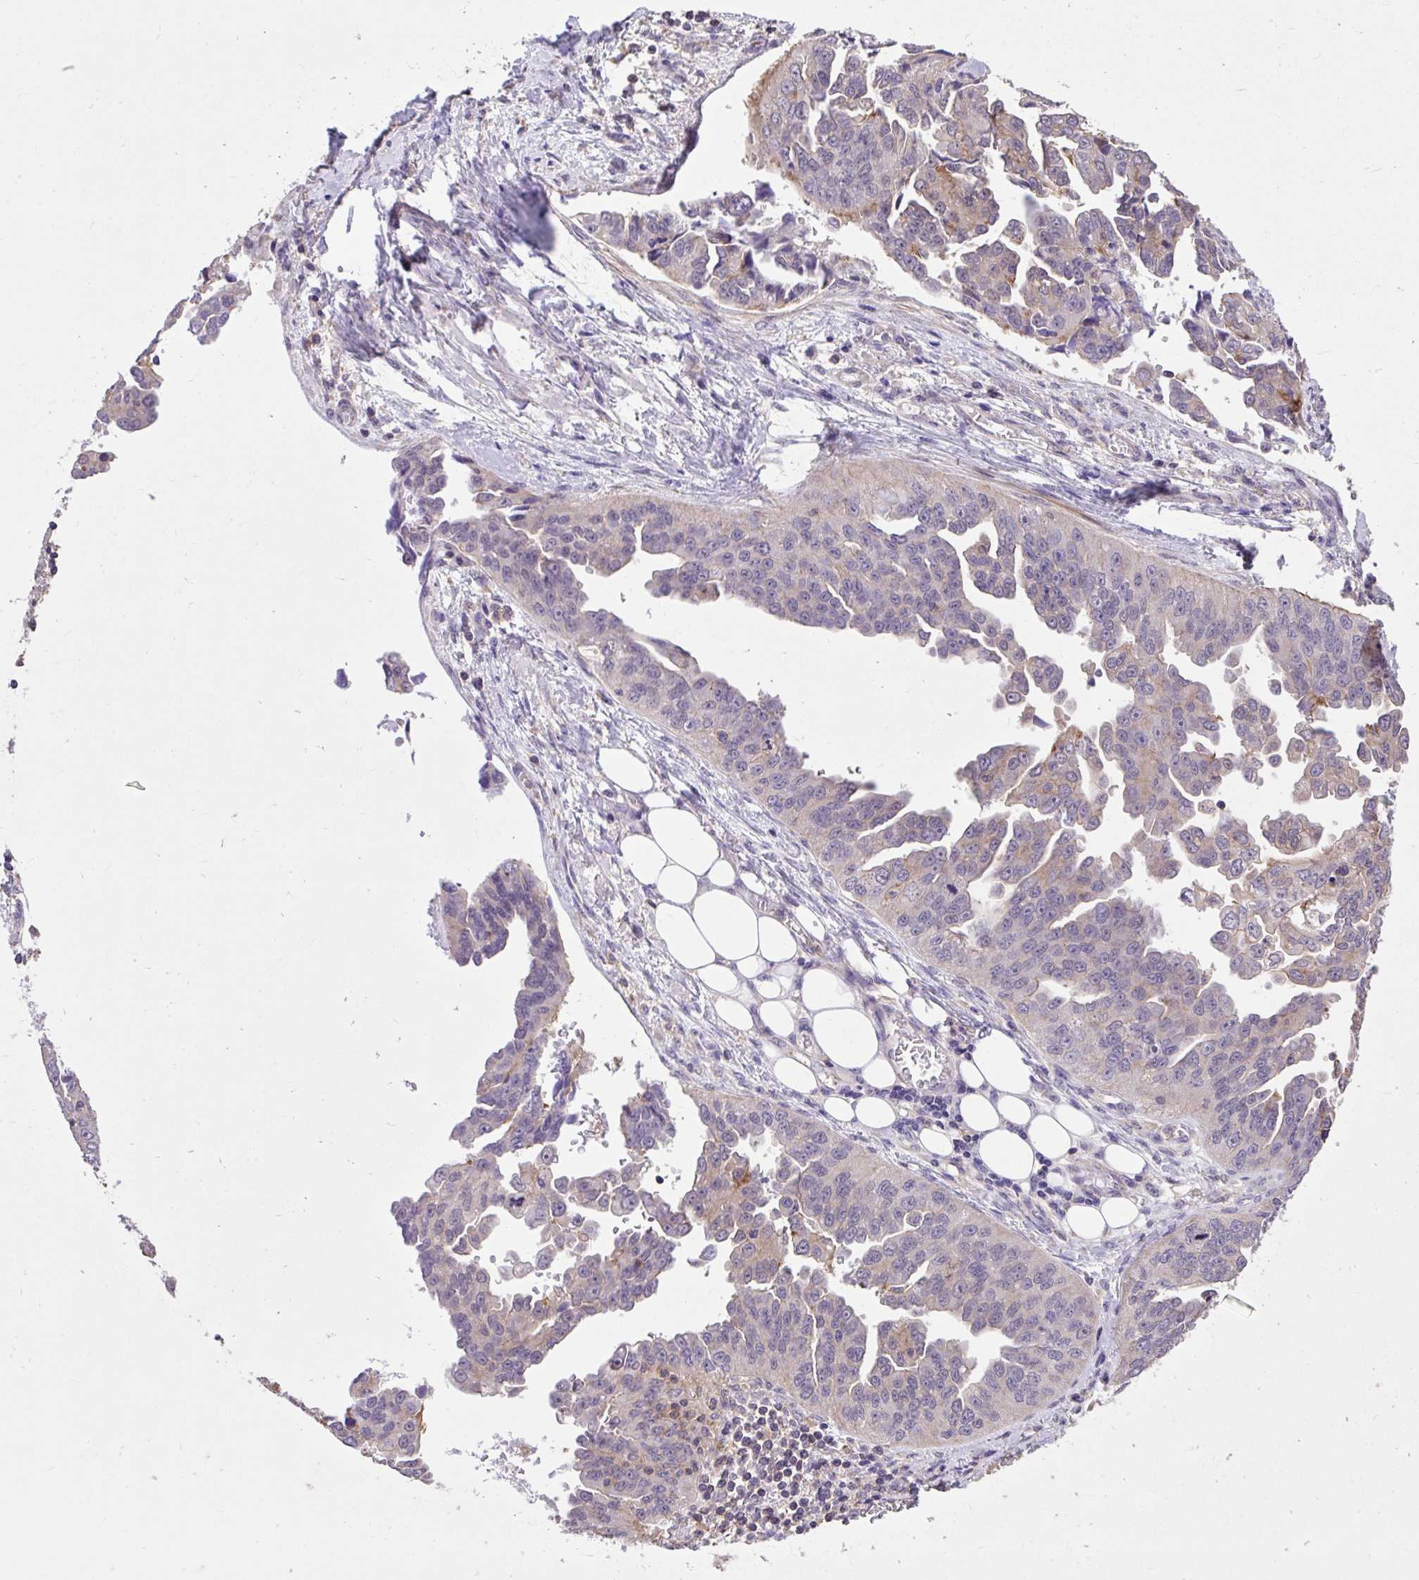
{"staining": {"intensity": "weak", "quantity": "<25%", "location": "cytoplasmic/membranous"}, "tissue": "ovarian cancer", "cell_type": "Tumor cells", "image_type": "cancer", "snomed": [{"axis": "morphology", "description": "Cystadenocarcinoma, serous, NOS"}, {"axis": "topography", "description": "Ovary"}], "caption": "This is an IHC image of human serous cystadenocarcinoma (ovarian). There is no staining in tumor cells.", "gene": "IGFL2", "patient": {"sex": "female", "age": 75}}